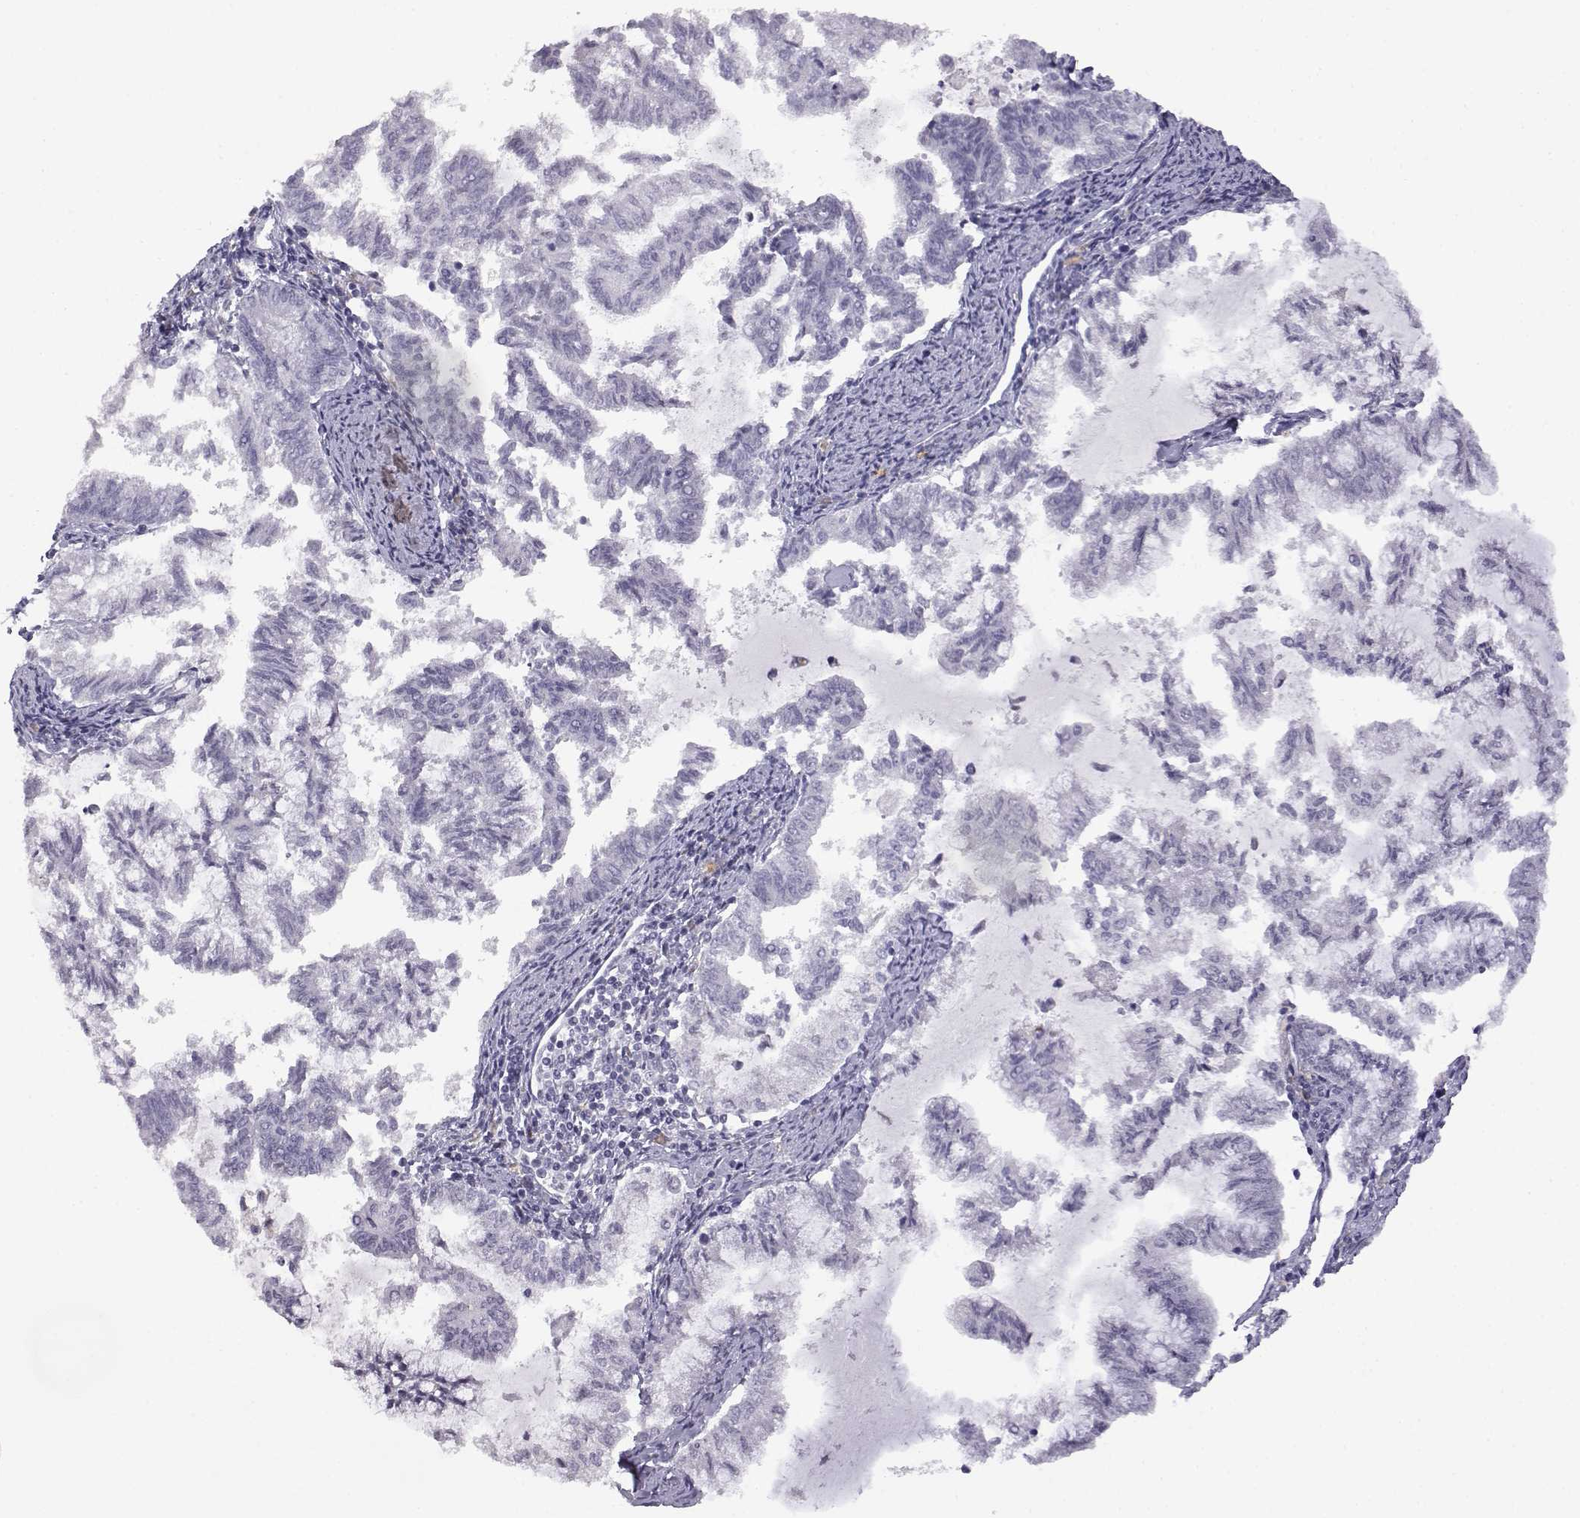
{"staining": {"intensity": "negative", "quantity": "none", "location": "none"}, "tissue": "endometrial cancer", "cell_type": "Tumor cells", "image_type": "cancer", "snomed": [{"axis": "morphology", "description": "Adenocarcinoma, NOS"}, {"axis": "topography", "description": "Endometrium"}], "caption": "Immunohistochemical staining of human endometrial cancer displays no significant positivity in tumor cells.", "gene": "VGF", "patient": {"sex": "female", "age": 79}}